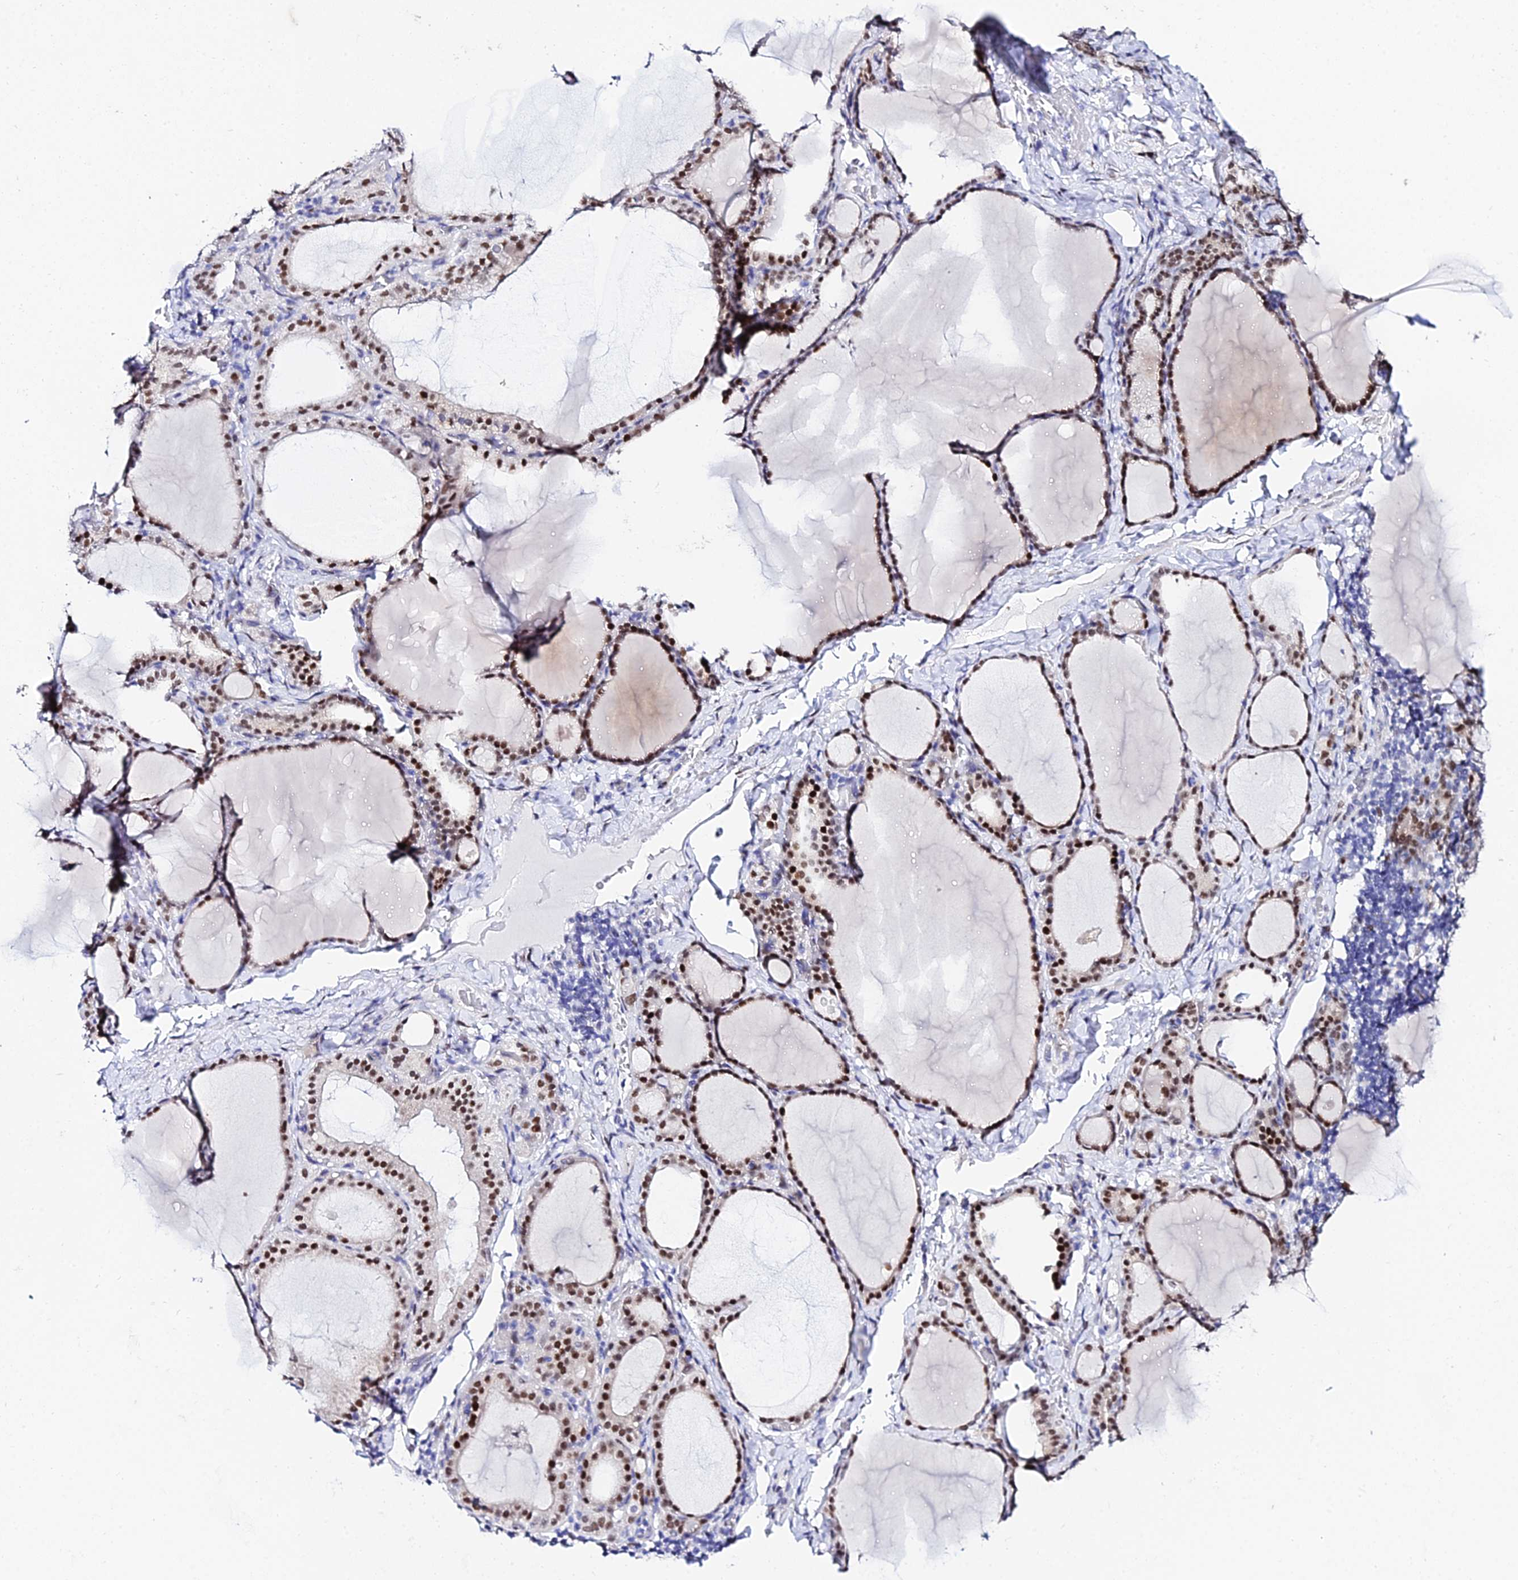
{"staining": {"intensity": "moderate", "quantity": ">75%", "location": "nuclear"}, "tissue": "thyroid gland", "cell_type": "Glandular cells", "image_type": "normal", "snomed": [{"axis": "morphology", "description": "Normal tissue, NOS"}, {"axis": "topography", "description": "Thyroid gland"}], "caption": "Glandular cells exhibit medium levels of moderate nuclear positivity in about >75% of cells in normal thyroid gland. The protein is stained brown, and the nuclei are stained in blue (DAB IHC with brightfield microscopy, high magnification).", "gene": "POFUT2", "patient": {"sex": "female", "age": 39}}